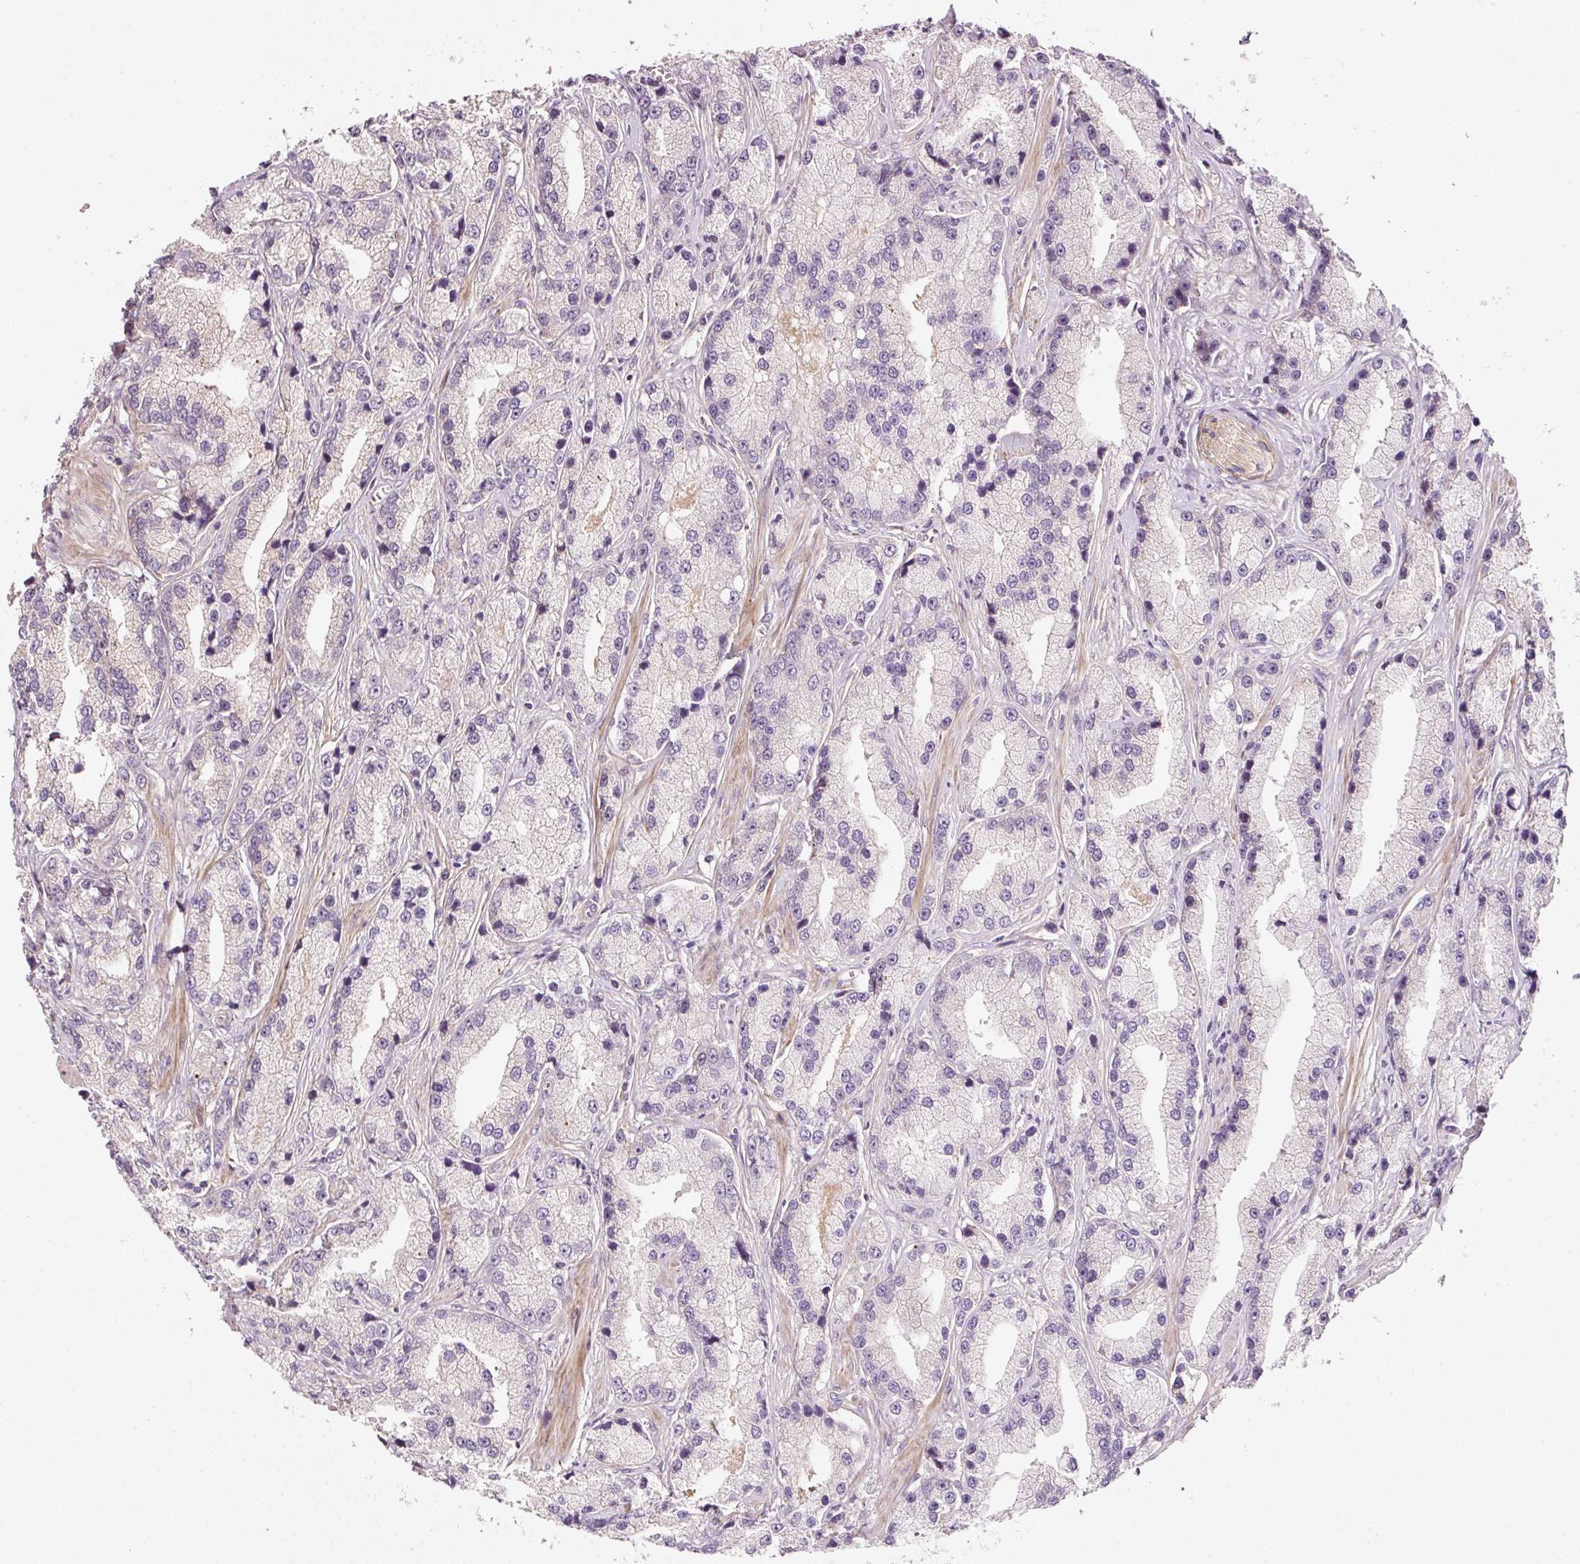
{"staining": {"intensity": "negative", "quantity": "none", "location": "none"}, "tissue": "prostate cancer", "cell_type": "Tumor cells", "image_type": "cancer", "snomed": [{"axis": "morphology", "description": "Adenocarcinoma, High grade"}, {"axis": "topography", "description": "Prostate"}], "caption": "A micrograph of prostate cancer stained for a protein reveals no brown staining in tumor cells.", "gene": "TIRAP", "patient": {"sex": "male", "age": 74}}